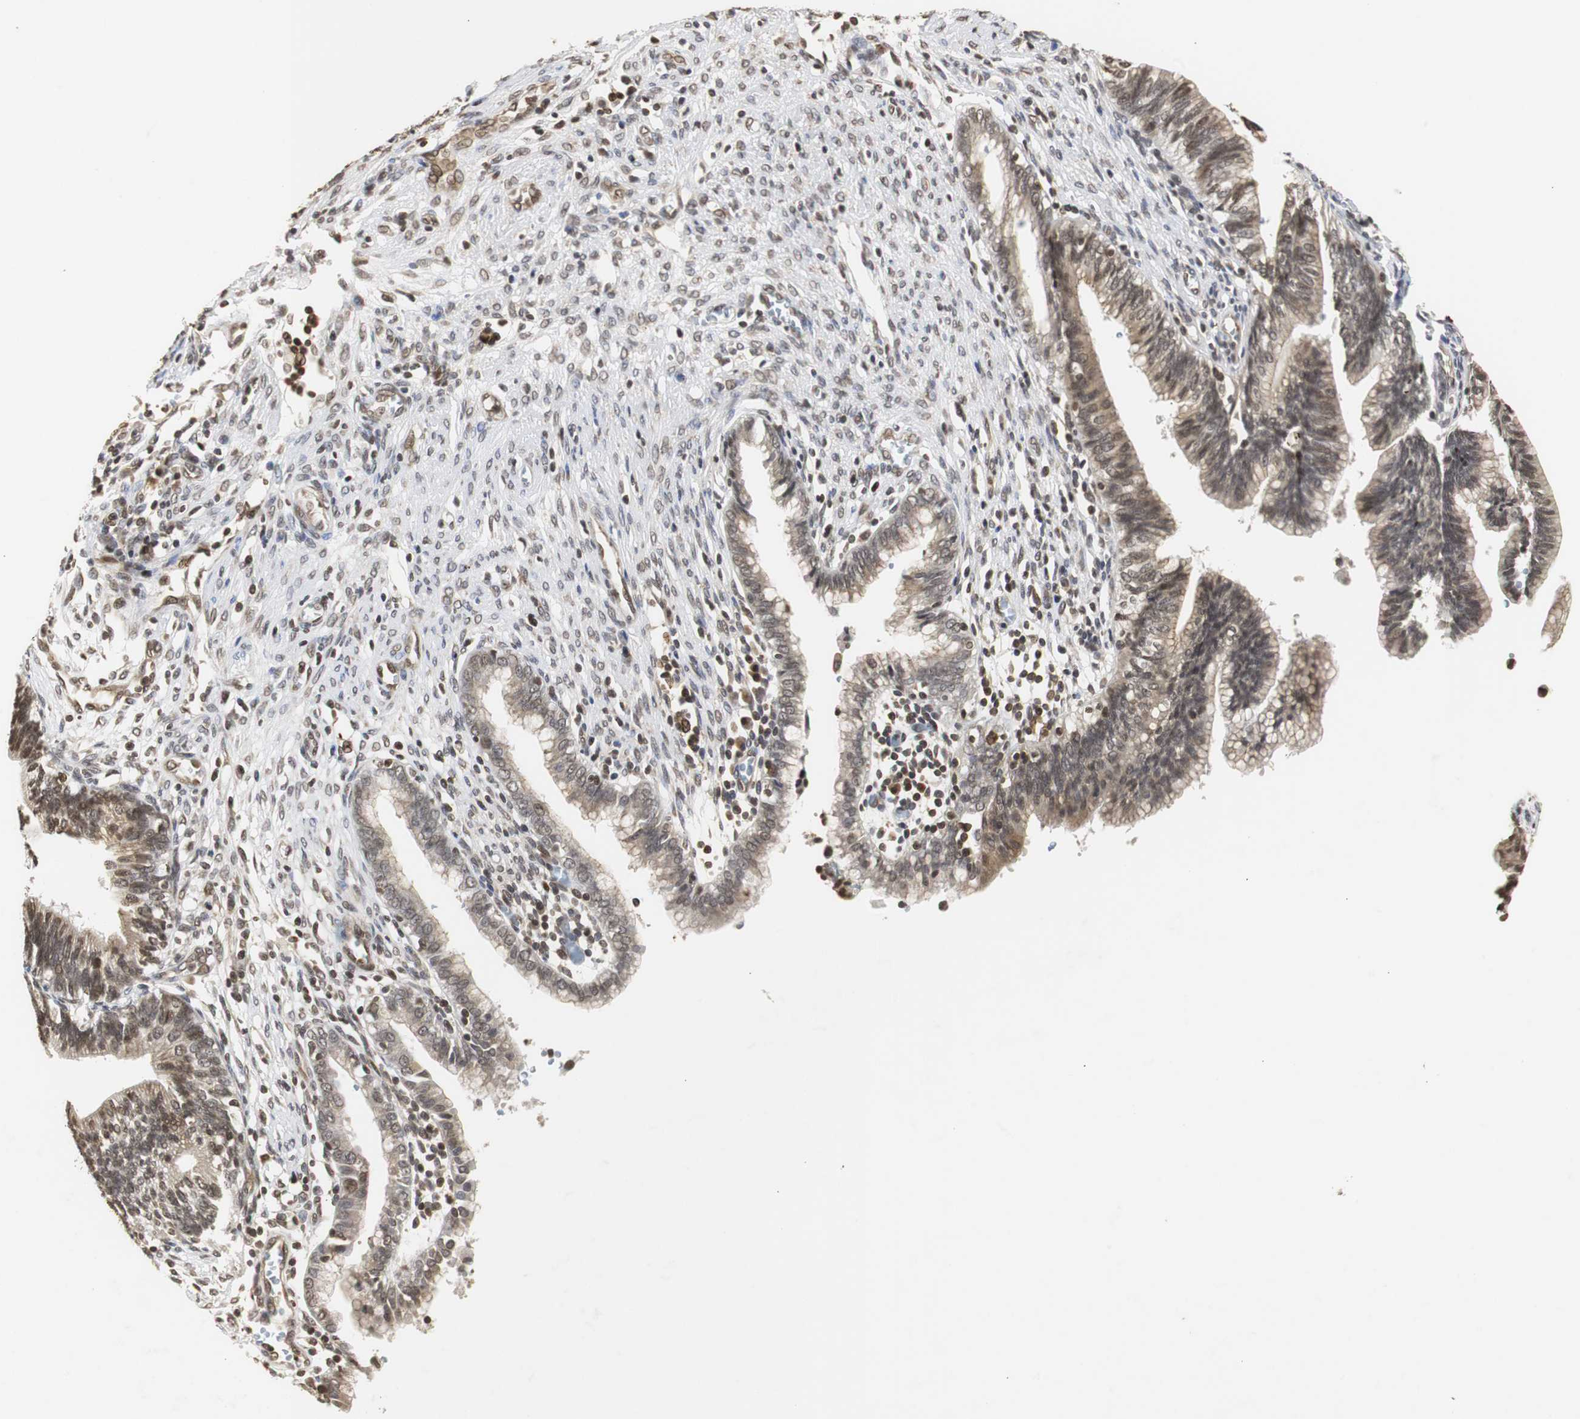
{"staining": {"intensity": "moderate", "quantity": "25%-75%", "location": "cytoplasmic/membranous,nuclear"}, "tissue": "cervical cancer", "cell_type": "Tumor cells", "image_type": "cancer", "snomed": [{"axis": "morphology", "description": "Adenocarcinoma, NOS"}, {"axis": "topography", "description": "Cervix"}], "caption": "Cervical cancer (adenocarcinoma) stained with a brown dye reveals moderate cytoplasmic/membranous and nuclear positive staining in about 25%-75% of tumor cells.", "gene": "ZFC3H1", "patient": {"sex": "female", "age": 44}}